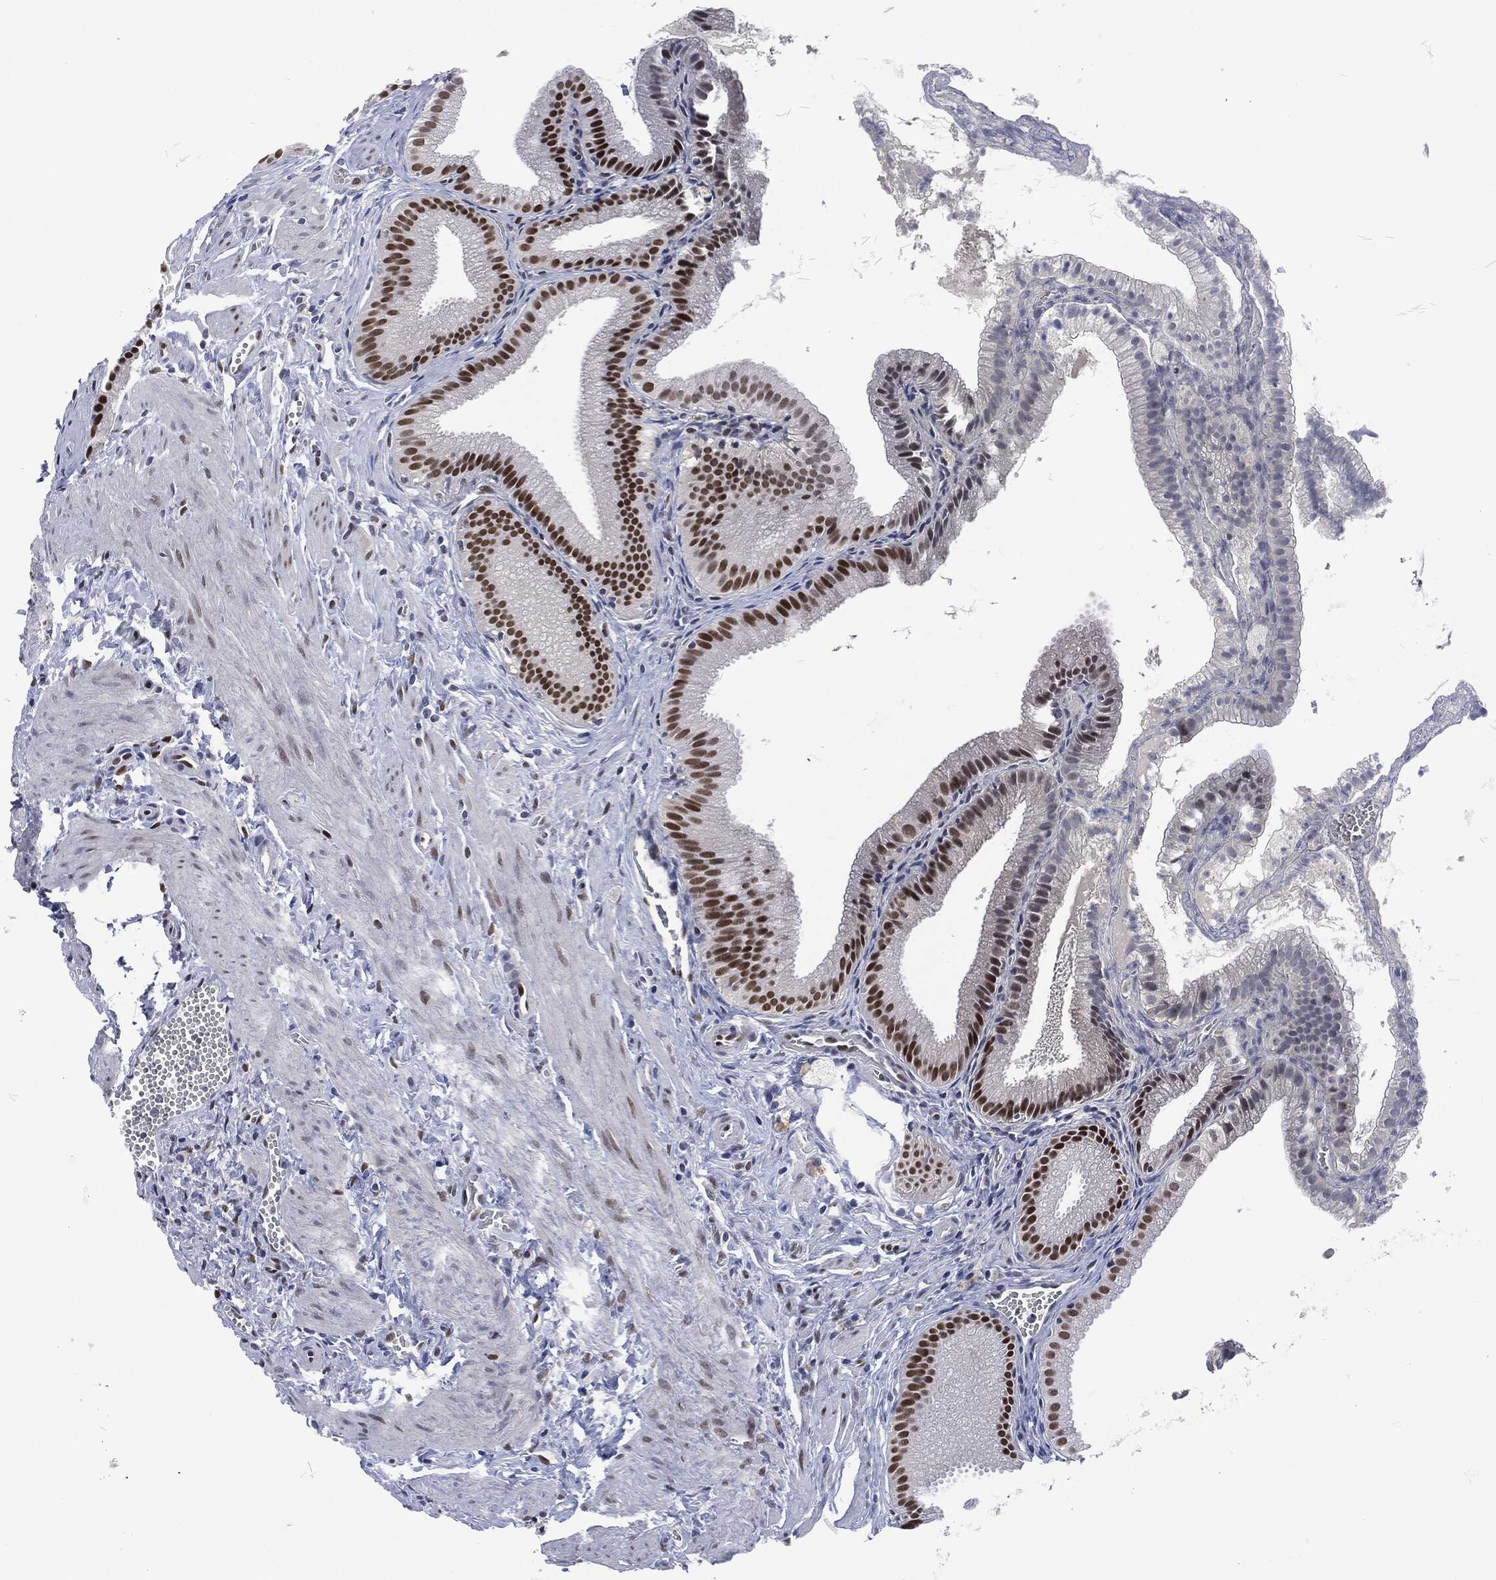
{"staining": {"intensity": "strong", "quantity": "25%-75%", "location": "nuclear"}, "tissue": "gallbladder", "cell_type": "Glandular cells", "image_type": "normal", "snomed": [{"axis": "morphology", "description": "Normal tissue, NOS"}, {"axis": "topography", "description": "Gallbladder"}], "caption": "High-power microscopy captured an immunohistochemistry photomicrograph of normal gallbladder, revealing strong nuclear positivity in about 25%-75% of glandular cells. The protein of interest is shown in brown color, while the nuclei are stained blue.", "gene": "DCPS", "patient": {"sex": "male", "age": 38}}